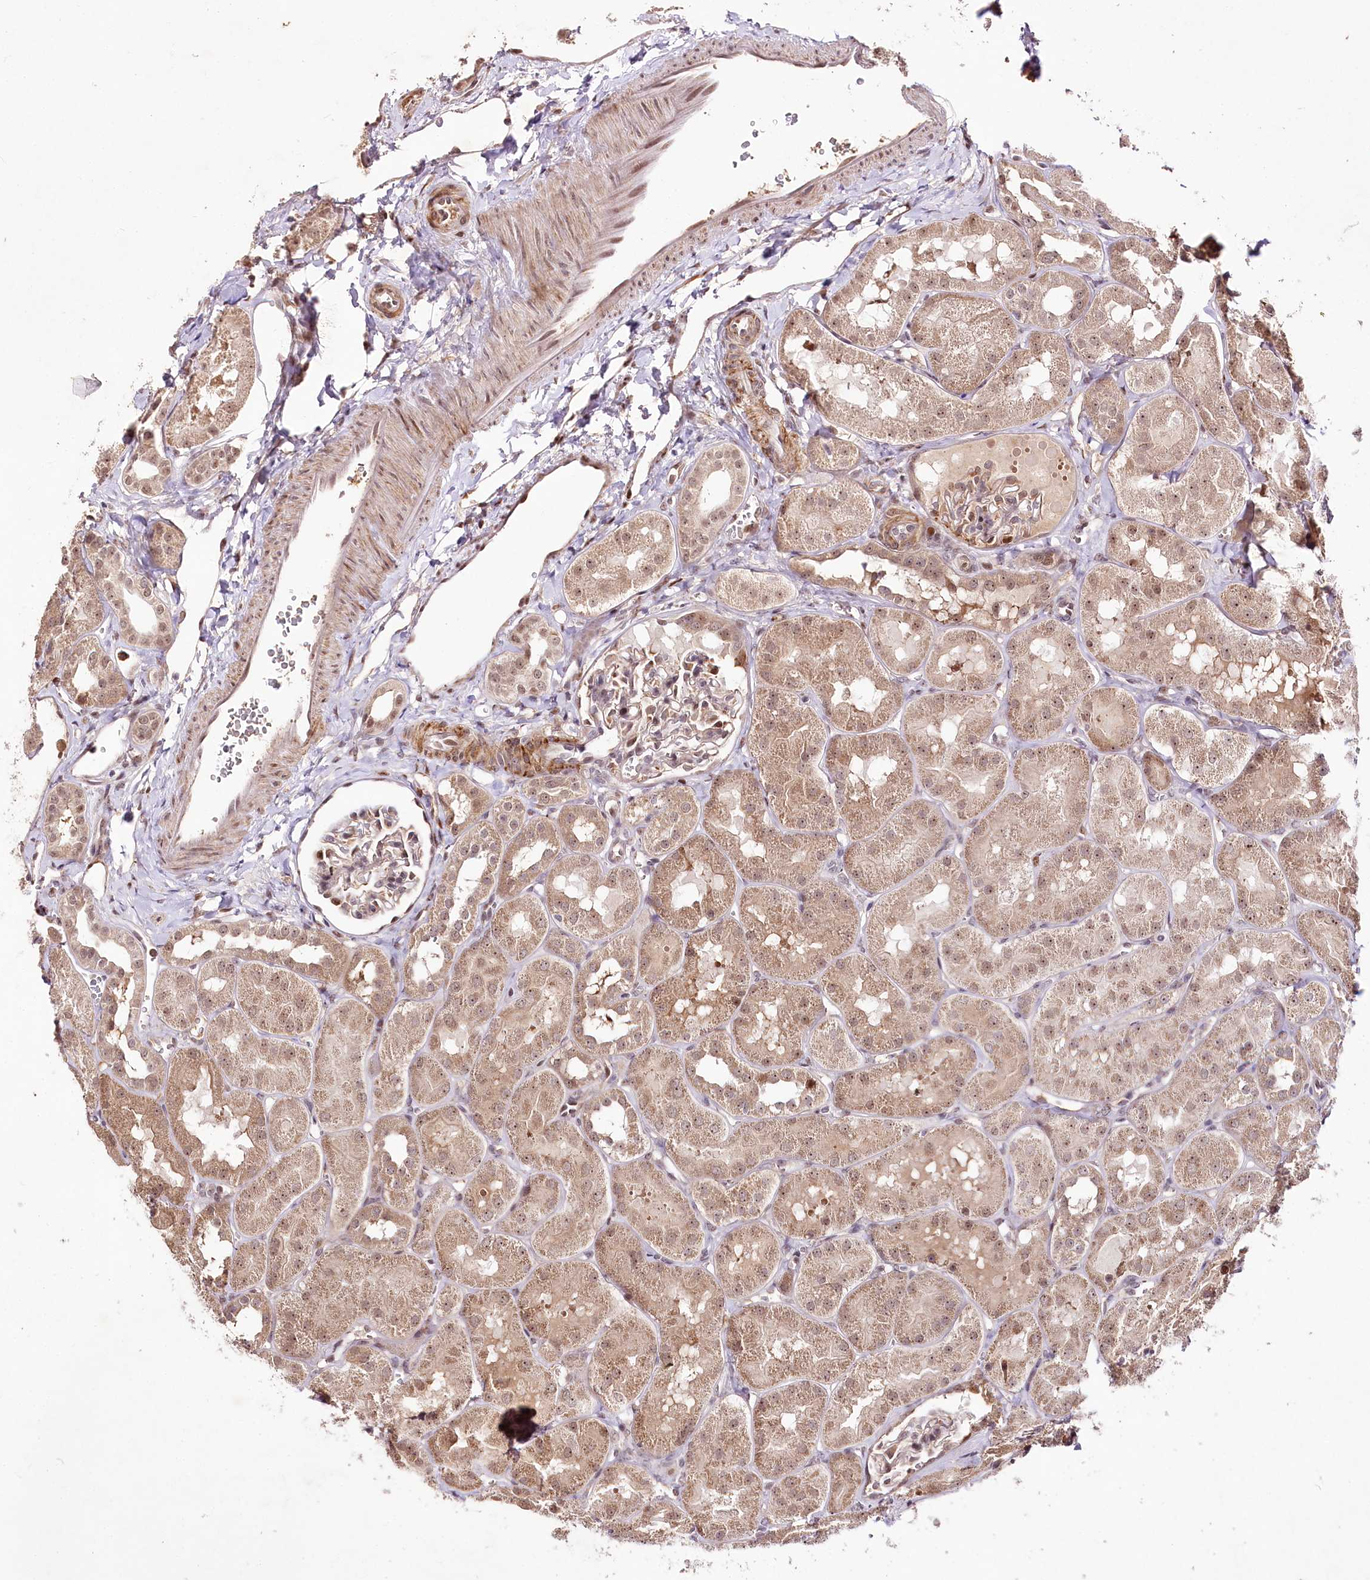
{"staining": {"intensity": "moderate", "quantity": "<25%", "location": "cytoplasmic/membranous"}, "tissue": "kidney", "cell_type": "Cells in glomeruli", "image_type": "normal", "snomed": [{"axis": "morphology", "description": "Normal tissue, NOS"}, {"axis": "topography", "description": "Kidney"}, {"axis": "topography", "description": "Urinary bladder"}], "caption": "This image exhibits benign kidney stained with immunohistochemistry (IHC) to label a protein in brown. The cytoplasmic/membranous of cells in glomeruli show moderate positivity for the protein. Nuclei are counter-stained blue.", "gene": "DMP1", "patient": {"sex": "male", "age": 16}}